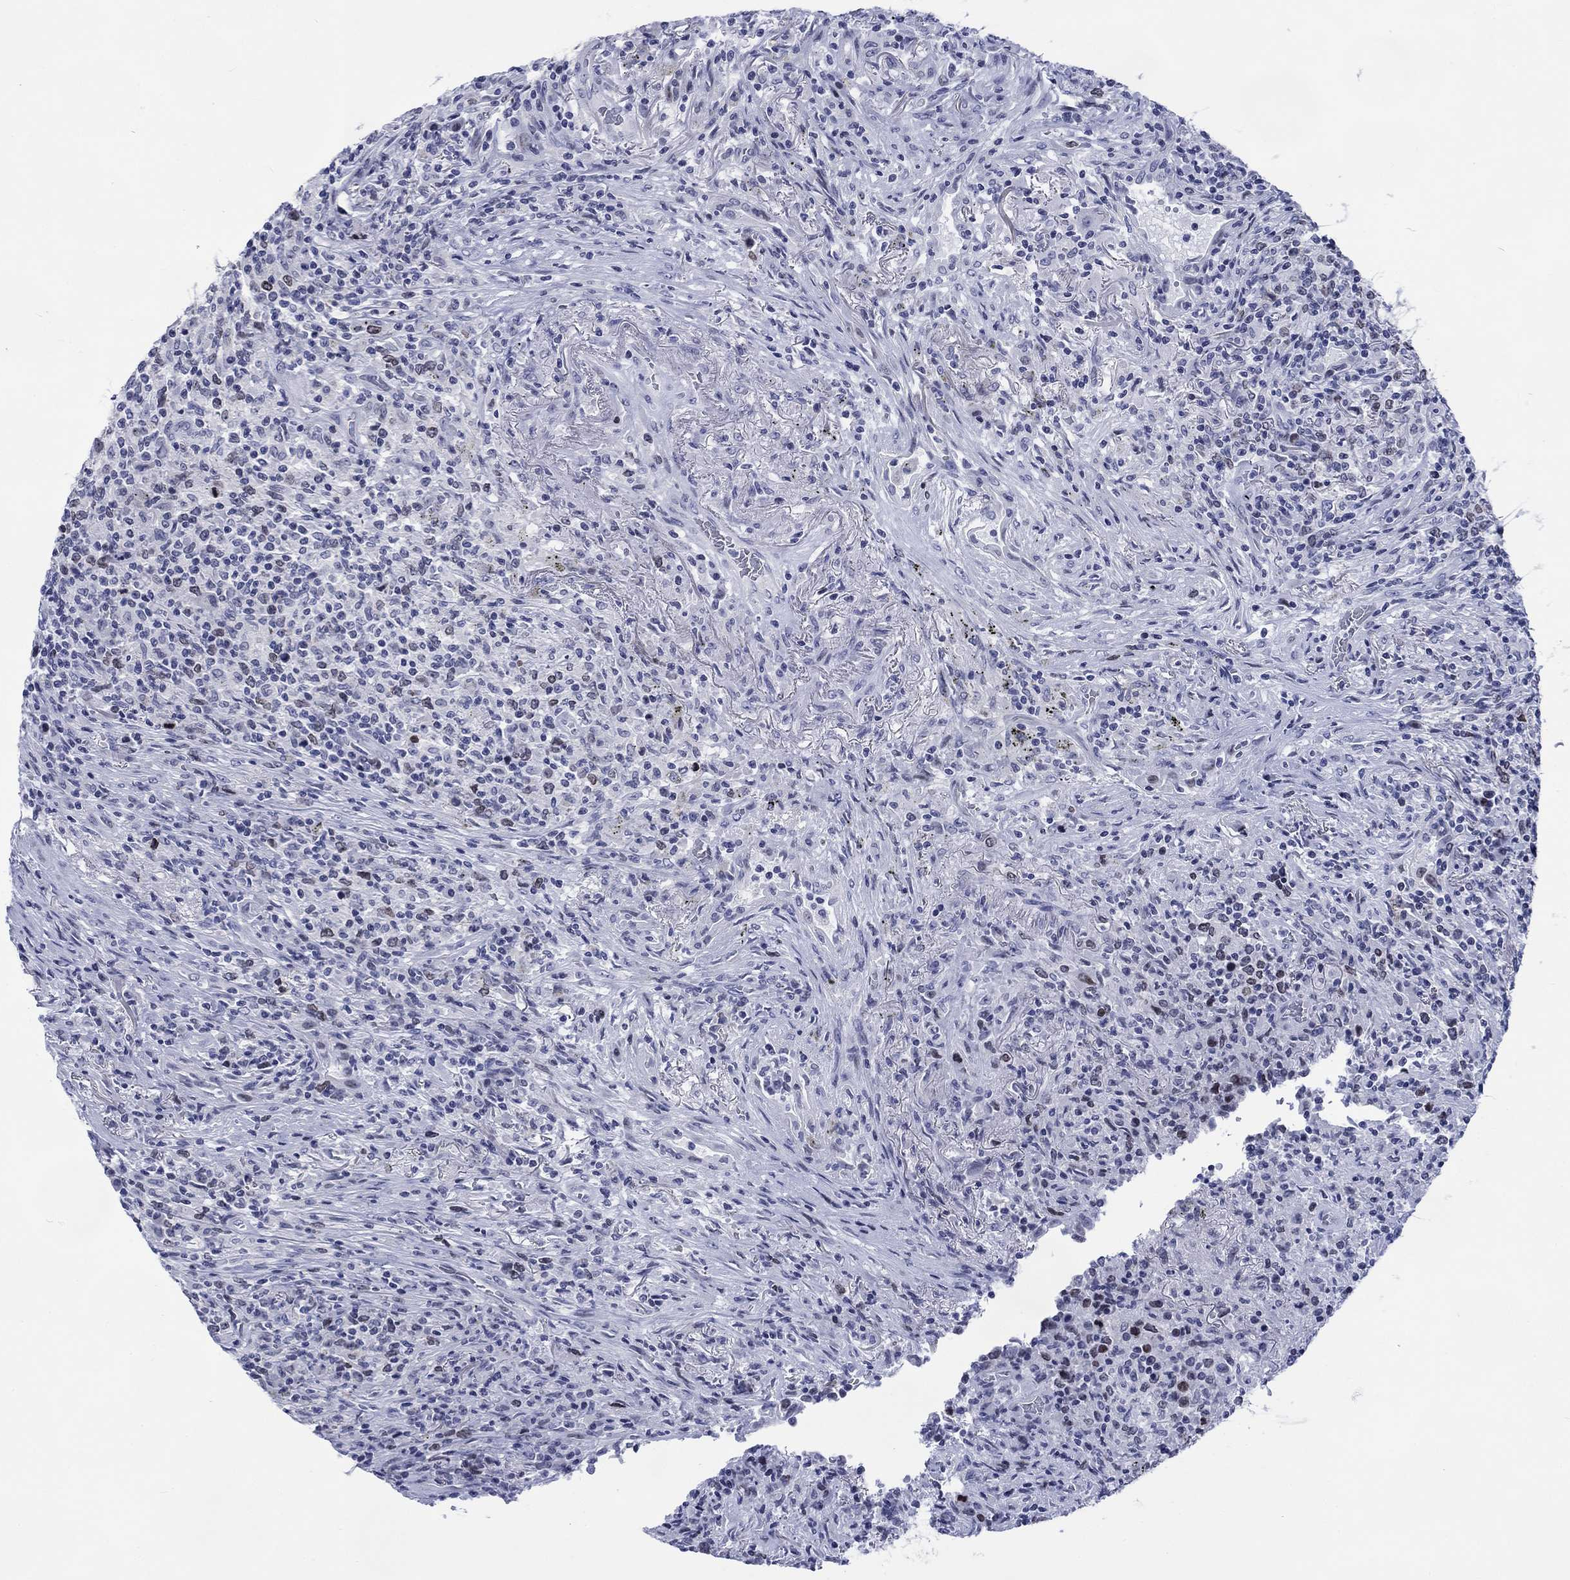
{"staining": {"intensity": "negative", "quantity": "none", "location": "none"}, "tissue": "lymphoma", "cell_type": "Tumor cells", "image_type": "cancer", "snomed": [{"axis": "morphology", "description": "Malignant lymphoma, non-Hodgkin's type, High grade"}, {"axis": "topography", "description": "Lung"}], "caption": "The photomicrograph shows no staining of tumor cells in lymphoma. Brightfield microscopy of immunohistochemistry (IHC) stained with DAB (brown) and hematoxylin (blue), captured at high magnification.", "gene": "CDCA2", "patient": {"sex": "male", "age": 79}}